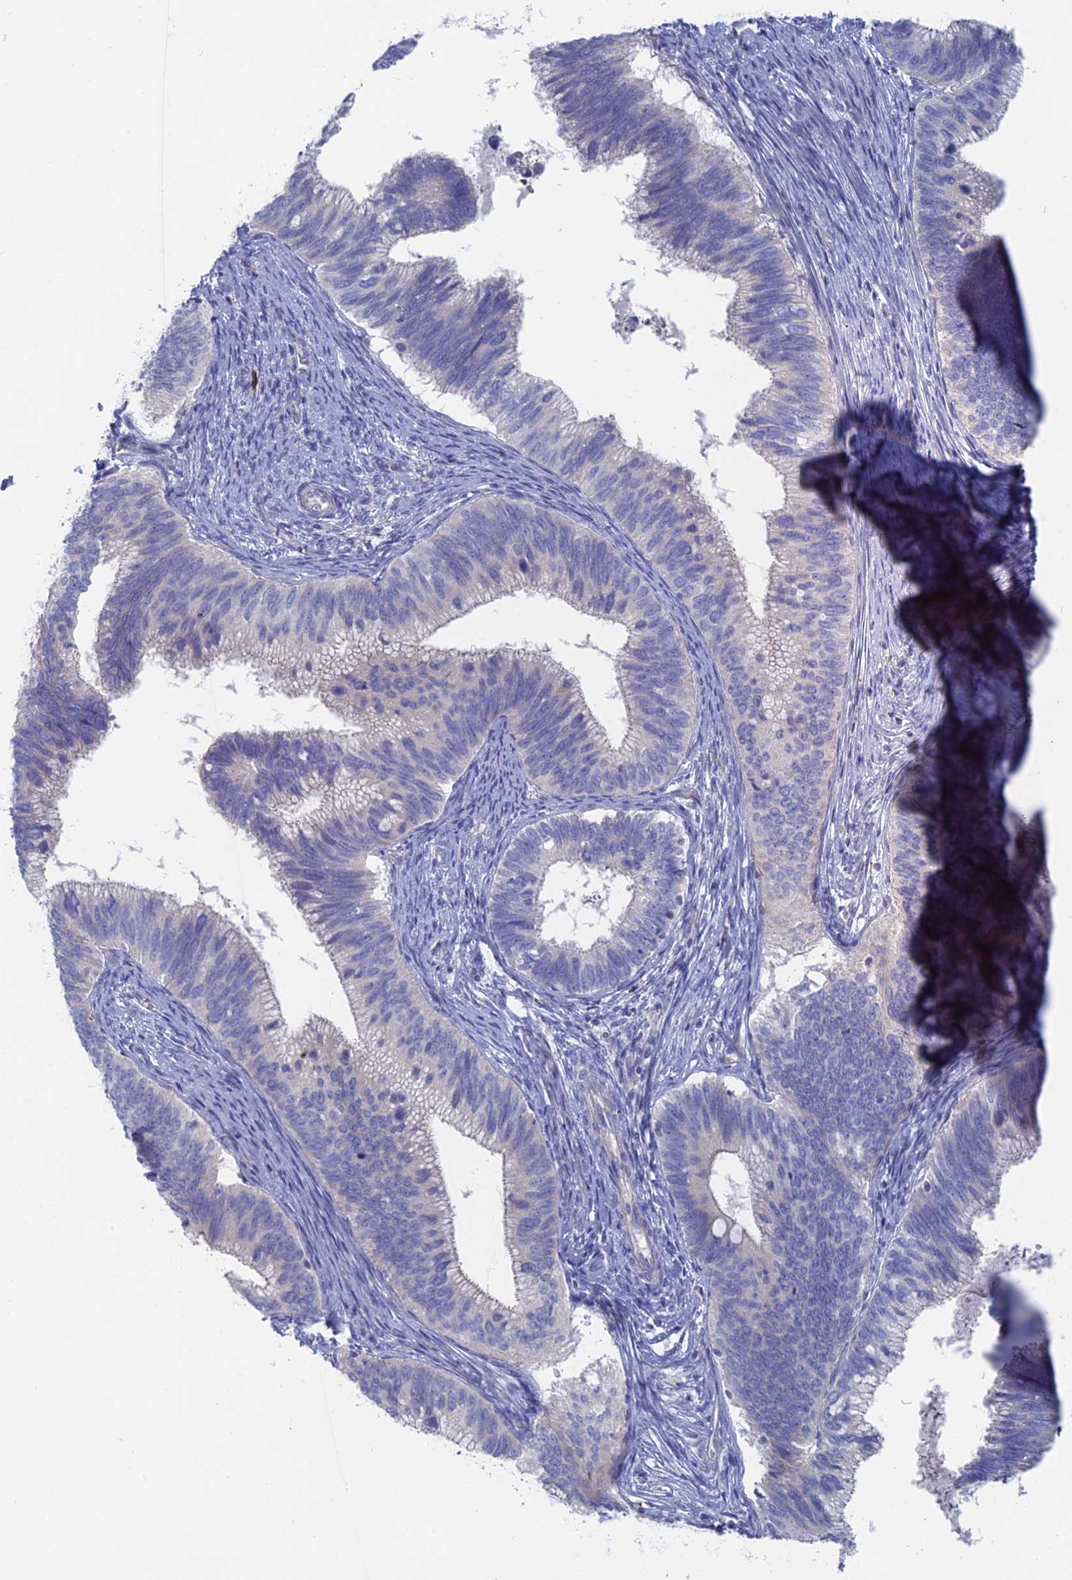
{"staining": {"intensity": "negative", "quantity": "none", "location": "none"}, "tissue": "cervical cancer", "cell_type": "Tumor cells", "image_type": "cancer", "snomed": [{"axis": "morphology", "description": "Adenocarcinoma, NOS"}, {"axis": "topography", "description": "Cervix"}], "caption": "A high-resolution photomicrograph shows immunohistochemistry (IHC) staining of adenocarcinoma (cervical), which demonstrates no significant expression in tumor cells.", "gene": "TBC1D30", "patient": {"sex": "female", "age": 42}}